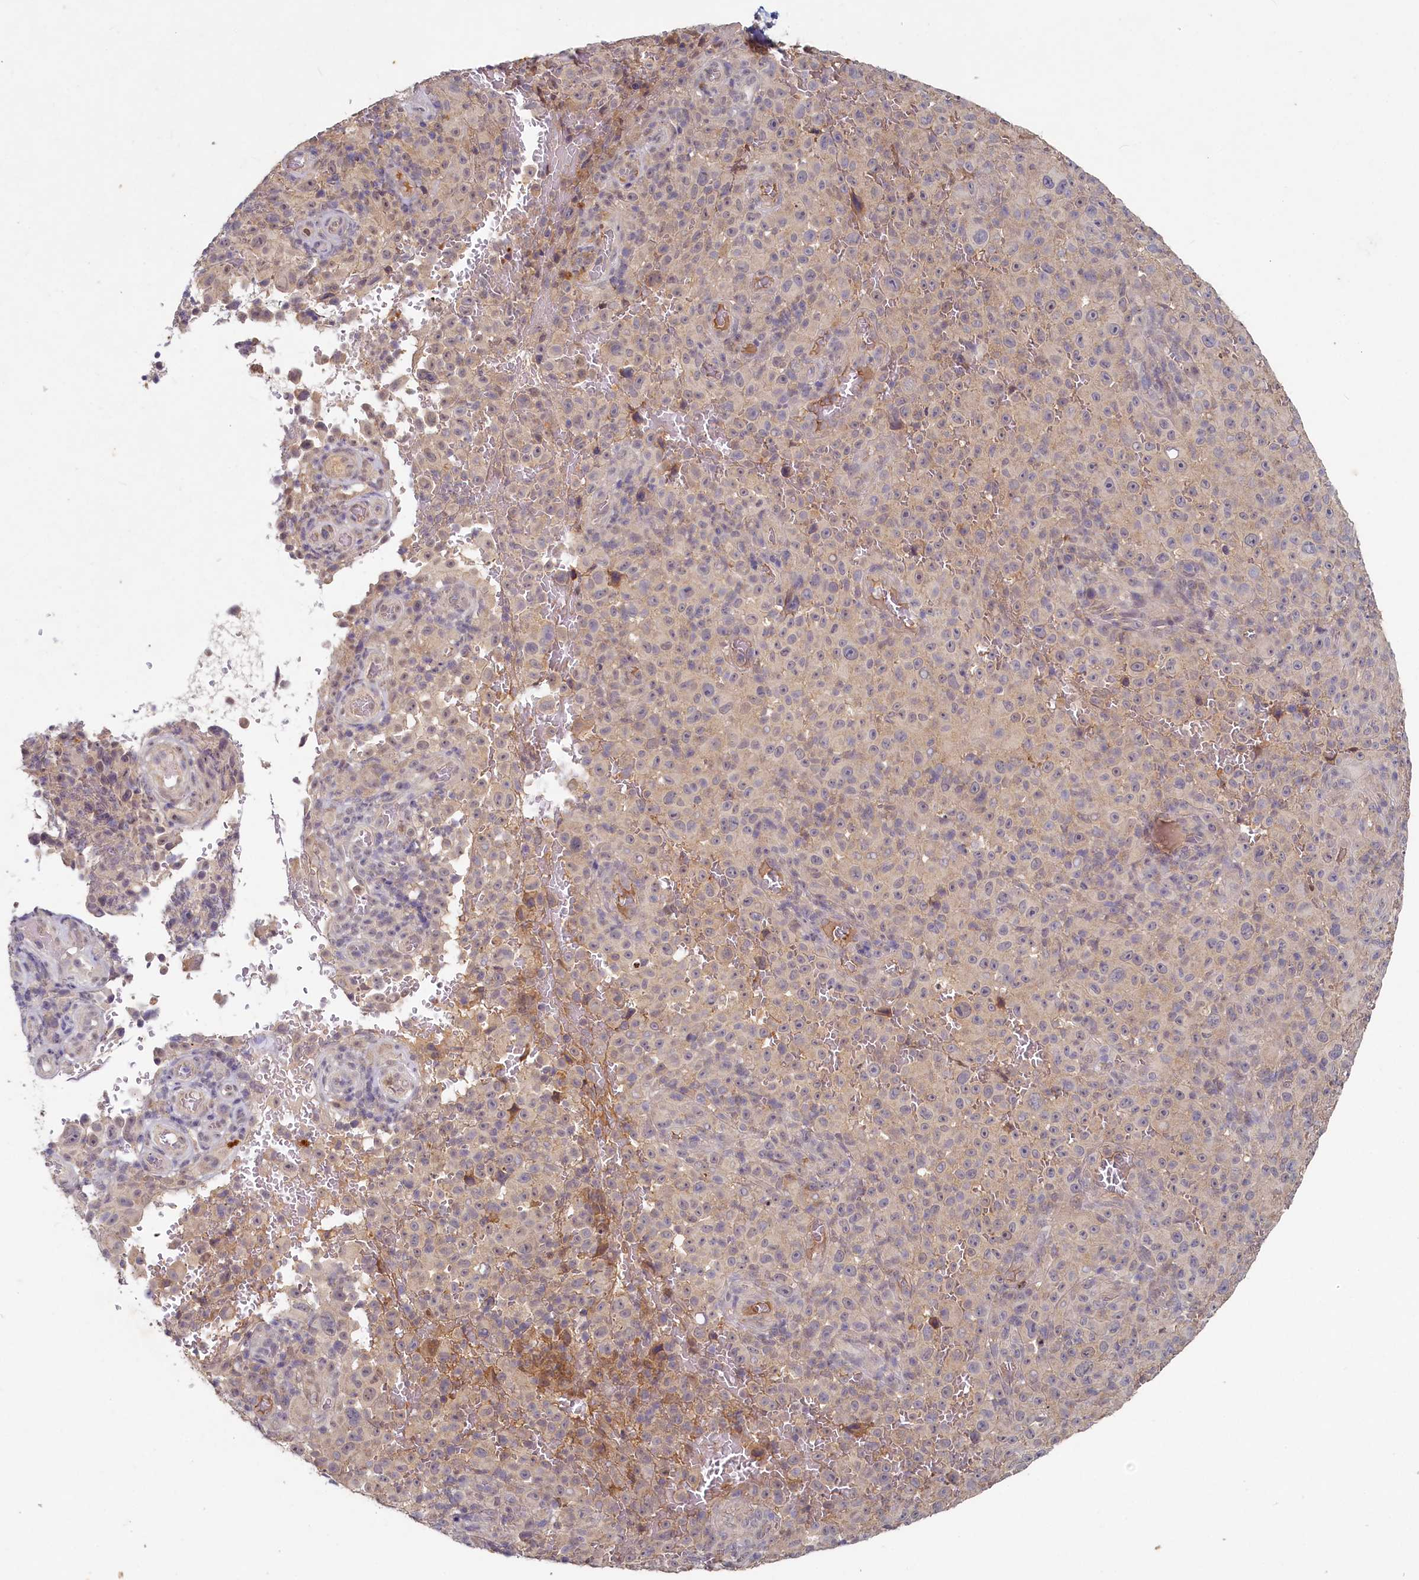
{"staining": {"intensity": "weak", "quantity": ">75%", "location": "cytoplasmic/membranous"}, "tissue": "melanoma", "cell_type": "Tumor cells", "image_type": "cancer", "snomed": [{"axis": "morphology", "description": "Malignant melanoma, NOS"}, {"axis": "topography", "description": "Skin"}], "caption": "Approximately >75% of tumor cells in human melanoma reveal weak cytoplasmic/membranous protein expression as visualized by brown immunohistochemical staining.", "gene": "HERC3", "patient": {"sex": "female", "age": 82}}